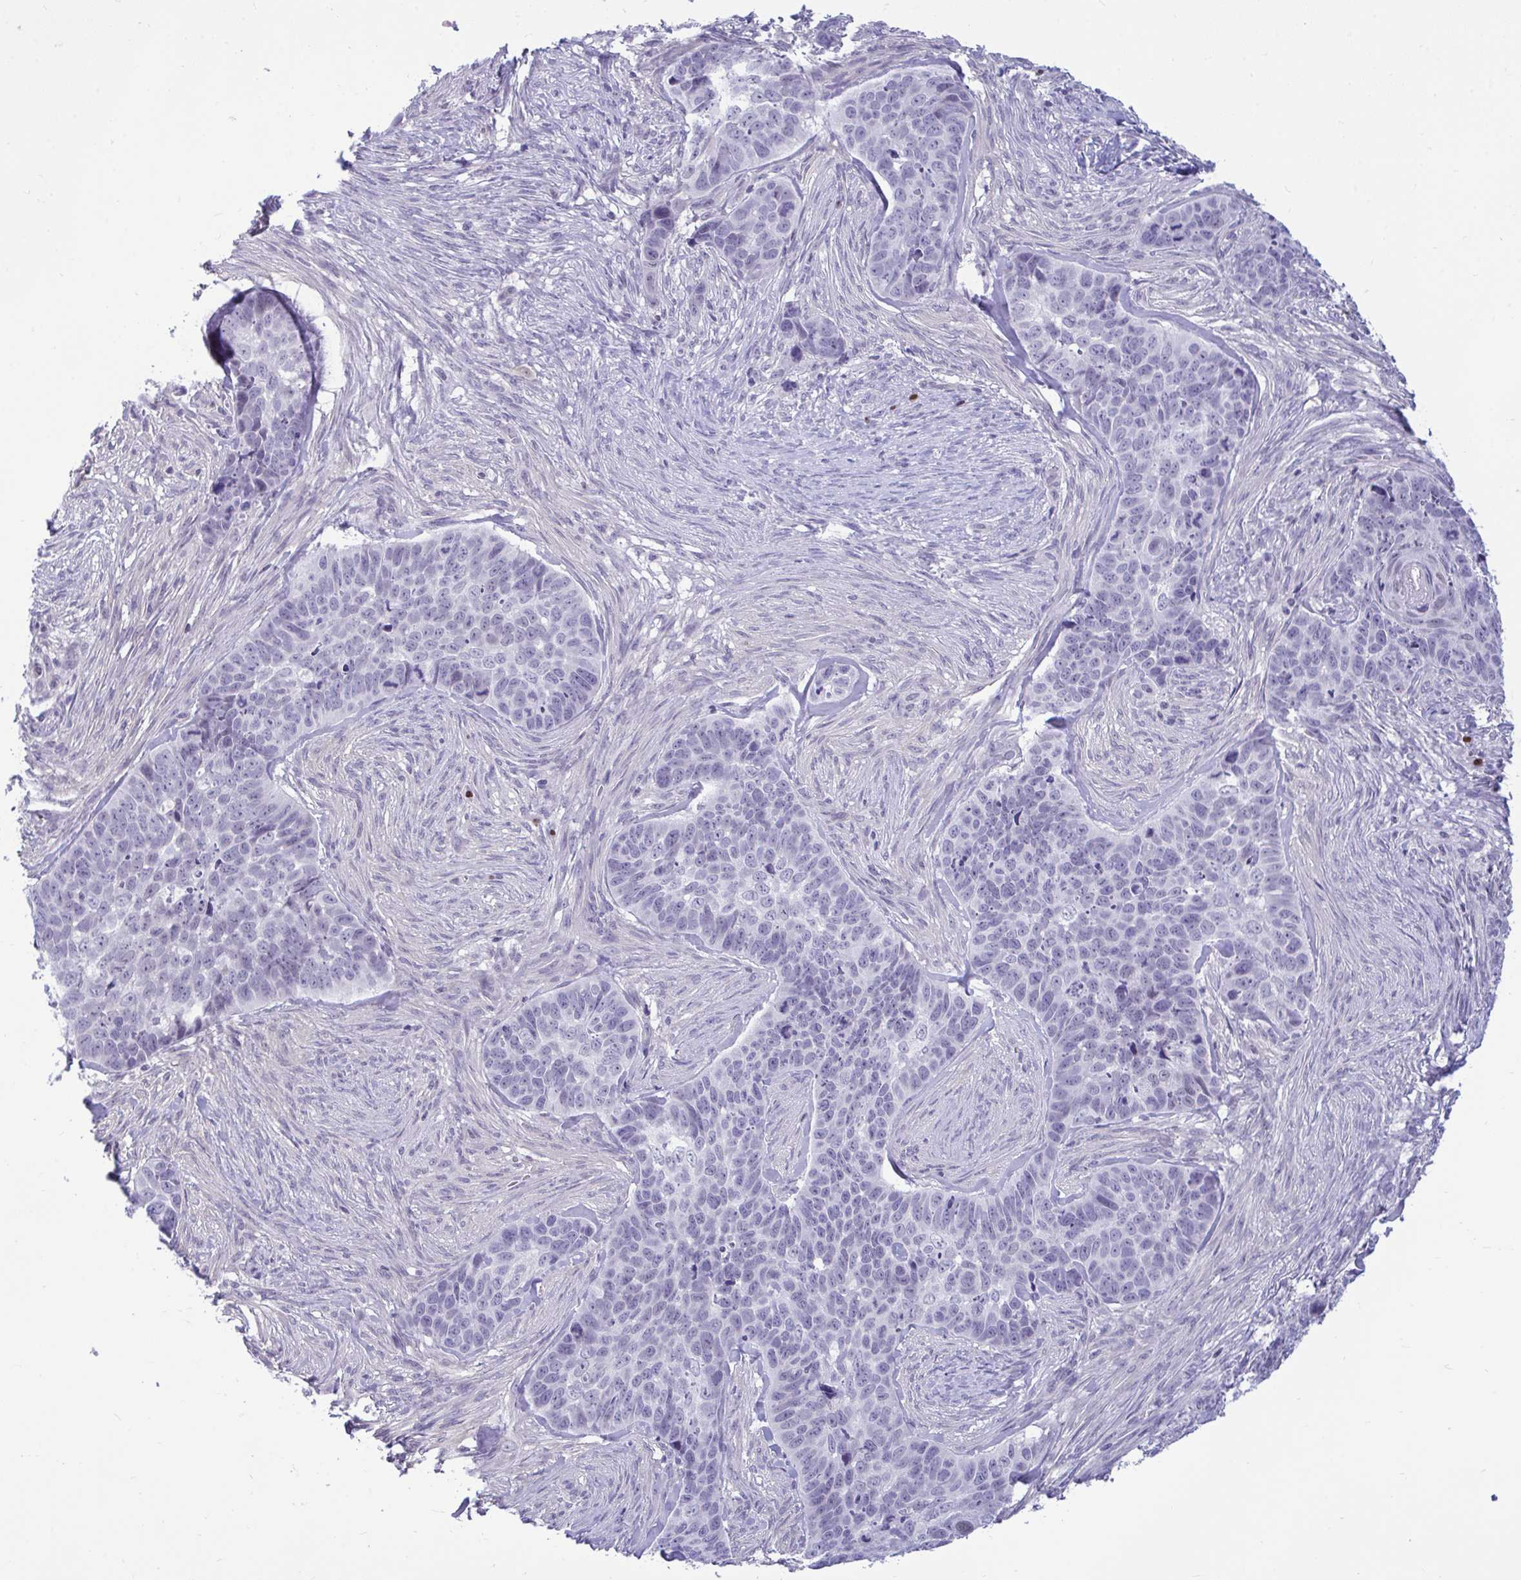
{"staining": {"intensity": "negative", "quantity": "none", "location": "none"}, "tissue": "skin cancer", "cell_type": "Tumor cells", "image_type": "cancer", "snomed": [{"axis": "morphology", "description": "Basal cell carcinoma"}, {"axis": "topography", "description": "Skin"}], "caption": "Immunohistochemical staining of human skin cancer (basal cell carcinoma) reveals no significant positivity in tumor cells. The staining is performed using DAB (3,3'-diaminobenzidine) brown chromogen with nuclei counter-stained in using hematoxylin.", "gene": "SLC25A51", "patient": {"sex": "female", "age": 82}}